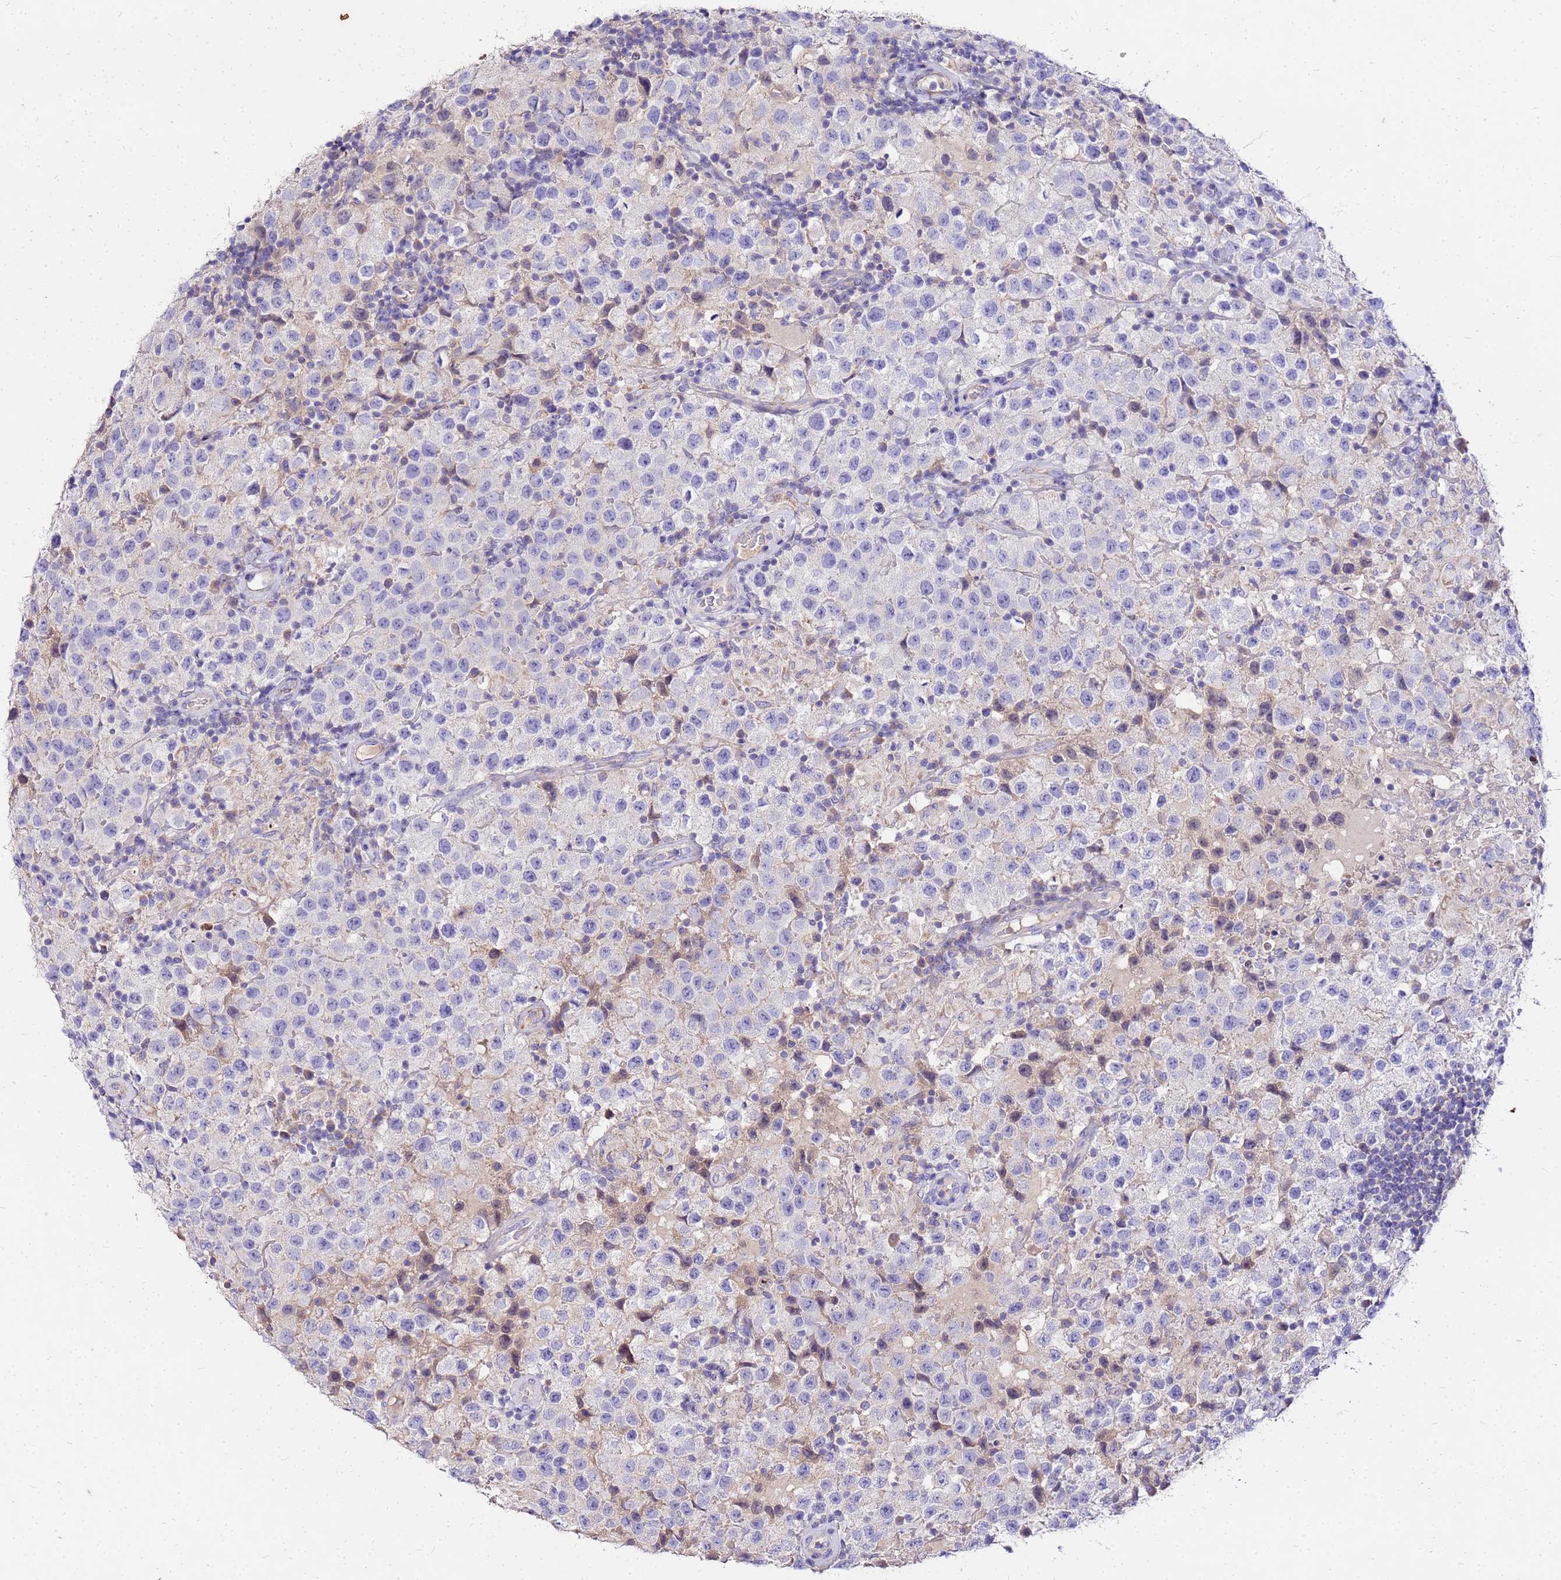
{"staining": {"intensity": "negative", "quantity": "none", "location": "none"}, "tissue": "testis cancer", "cell_type": "Tumor cells", "image_type": "cancer", "snomed": [{"axis": "morphology", "description": "Seminoma, NOS"}, {"axis": "morphology", "description": "Carcinoma, Embryonal, NOS"}, {"axis": "topography", "description": "Testis"}], "caption": "Immunohistochemical staining of testis cancer (seminoma) shows no significant positivity in tumor cells. (DAB (3,3'-diaminobenzidine) immunohistochemistry with hematoxylin counter stain).", "gene": "COX14", "patient": {"sex": "male", "age": 41}}